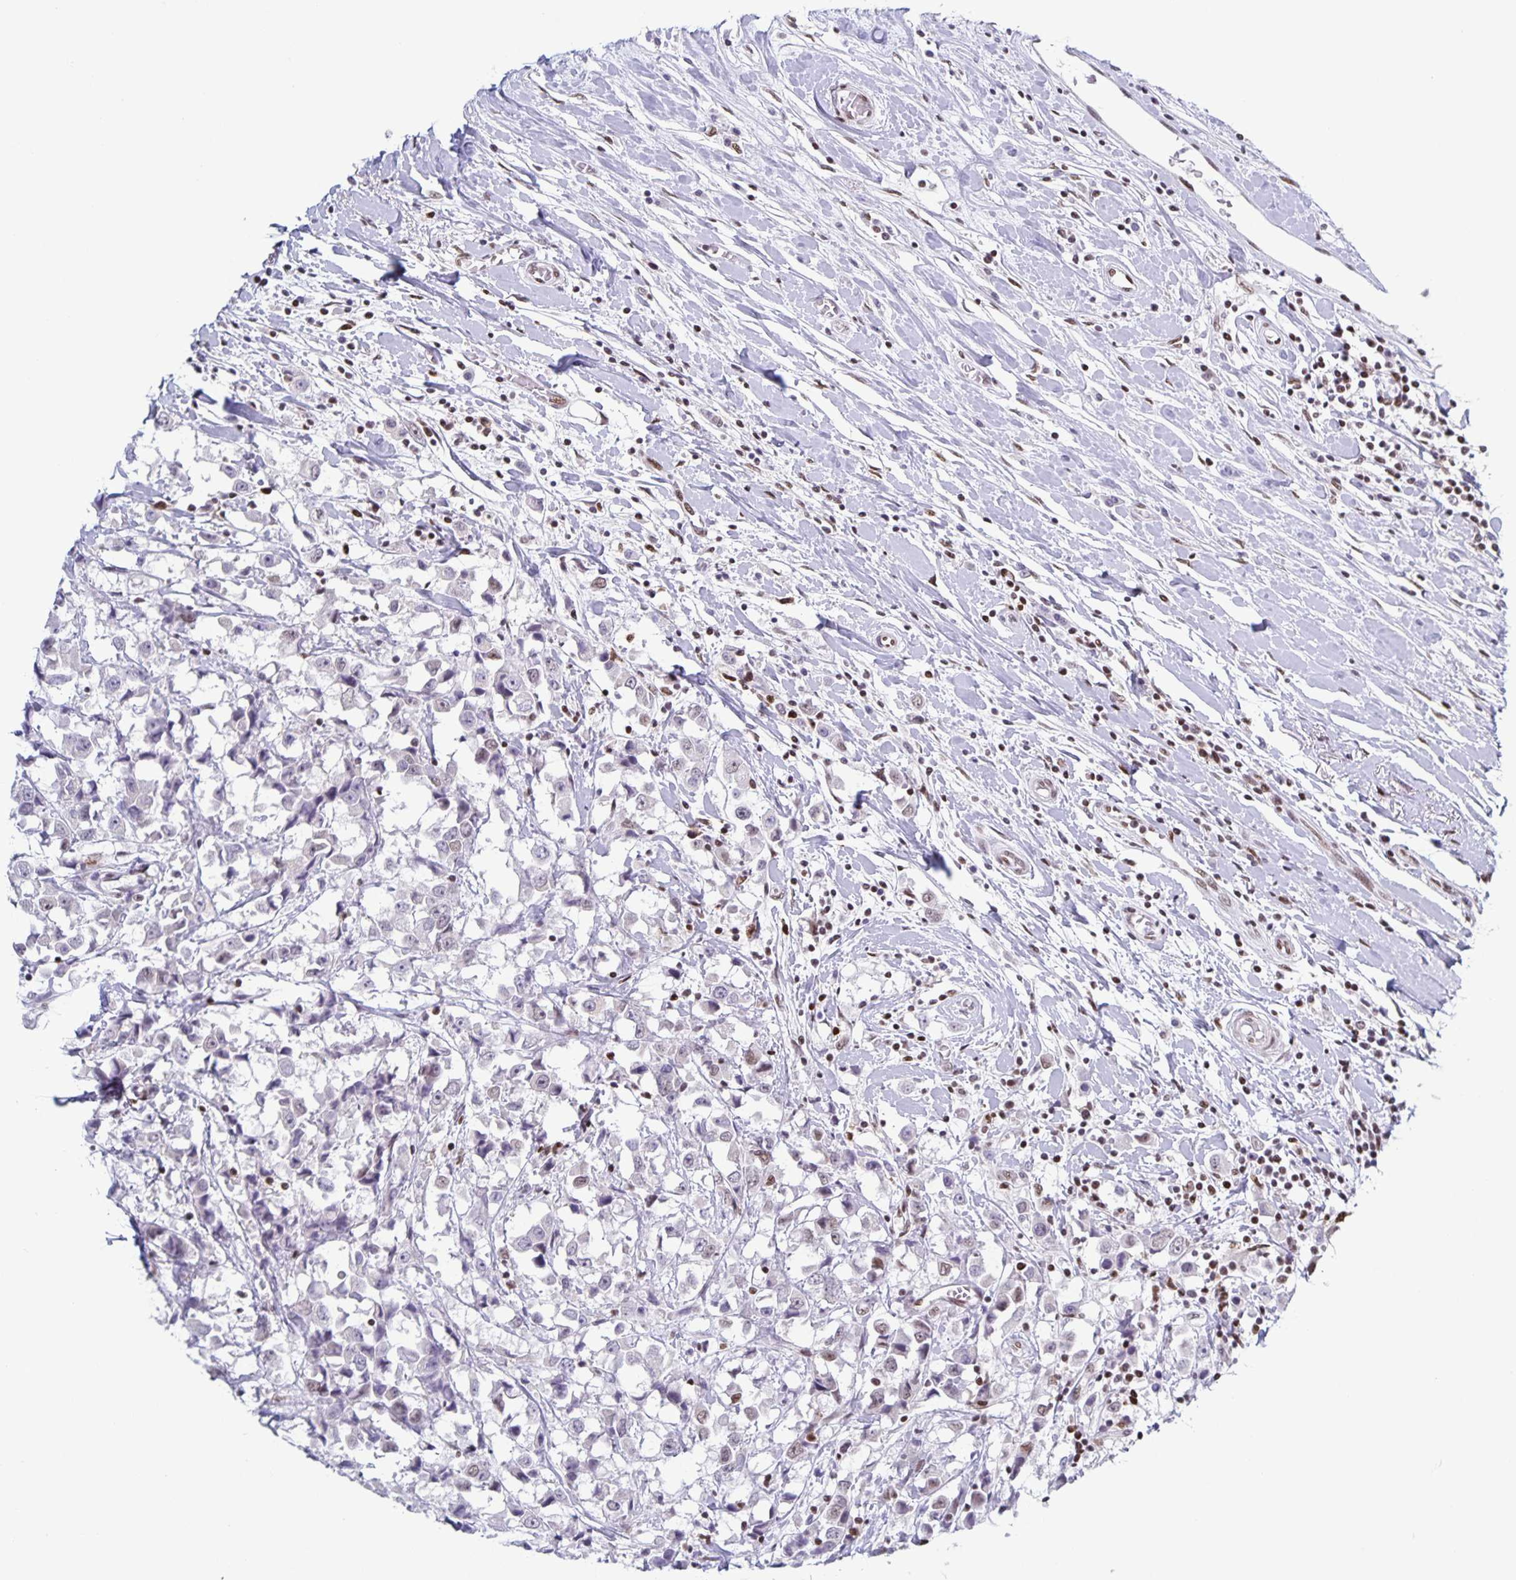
{"staining": {"intensity": "weak", "quantity": "<25%", "location": "nuclear"}, "tissue": "breast cancer", "cell_type": "Tumor cells", "image_type": "cancer", "snomed": [{"axis": "morphology", "description": "Duct carcinoma"}, {"axis": "topography", "description": "Breast"}], "caption": "Image shows no protein positivity in tumor cells of intraductal carcinoma (breast) tissue.", "gene": "JUND", "patient": {"sex": "female", "age": 61}}